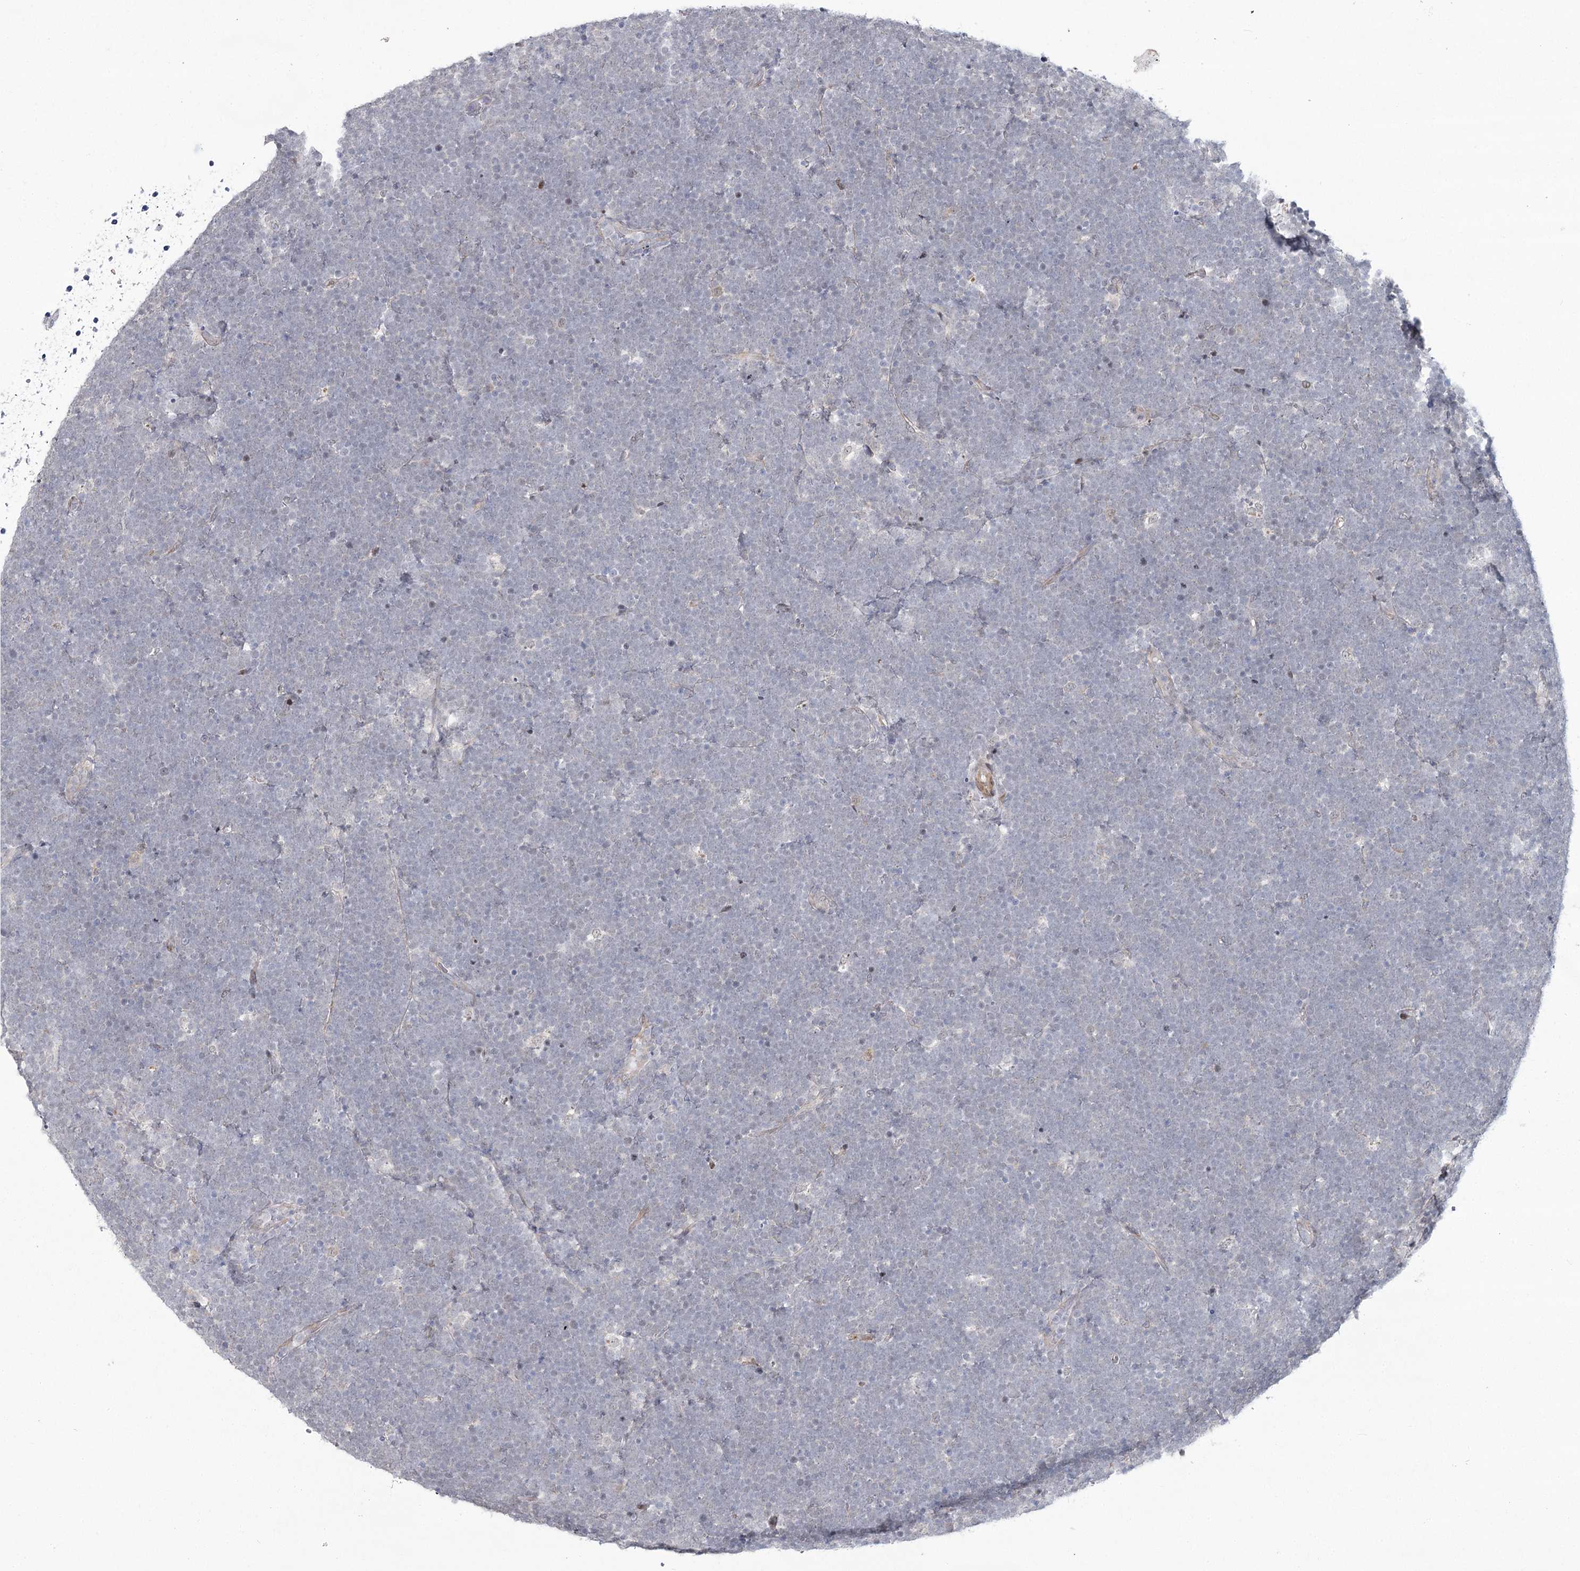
{"staining": {"intensity": "negative", "quantity": "none", "location": "none"}, "tissue": "lymphoma", "cell_type": "Tumor cells", "image_type": "cancer", "snomed": [{"axis": "morphology", "description": "Malignant lymphoma, non-Hodgkin's type, High grade"}, {"axis": "topography", "description": "Lymph node"}], "caption": "DAB (3,3'-diaminobenzidine) immunohistochemical staining of human lymphoma exhibits no significant expression in tumor cells. (DAB immunohistochemistry, high magnification).", "gene": "YBX3", "patient": {"sex": "male", "age": 13}}